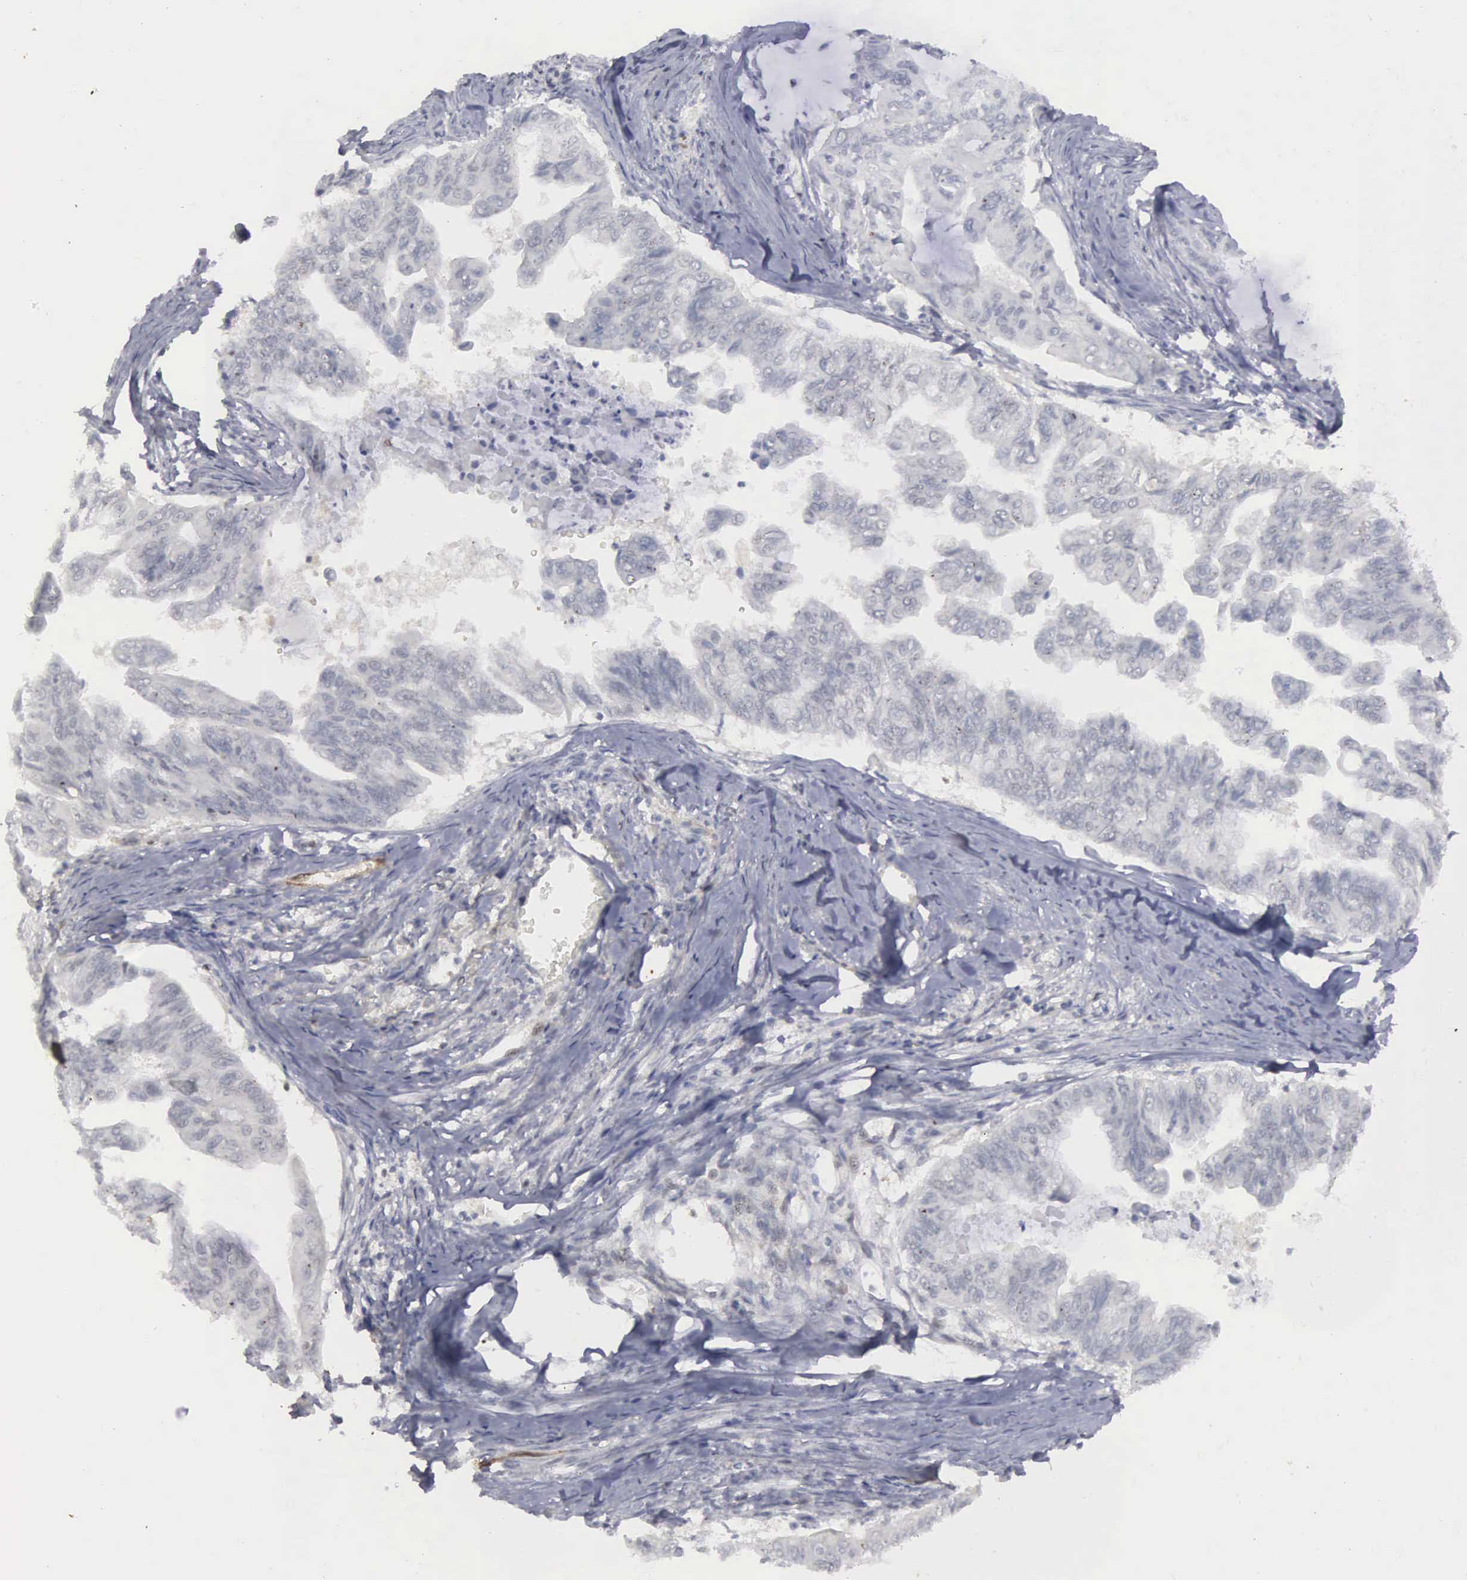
{"staining": {"intensity": "weak", "quantity": "<25%", "location": "cytoplasmic/membranous,nuclear"}, "tissue": "stomach cancer", "cell_type": "Tumor cells", "image_type": "cancer", "snomed": [{"axis": "morphology", "description": "Adenocarcinoma, NOS"}, {"axis": "topography", "description": "Stomach, upper"}], "caption": "This is a histopathology image of immunohistochemistry (IHC) staining of stomach cancer (adenocarcinoma), which shows no staining in tumor cells.", "gene": "RBPJ", "patient": {"sex": "male", "age": 80}}